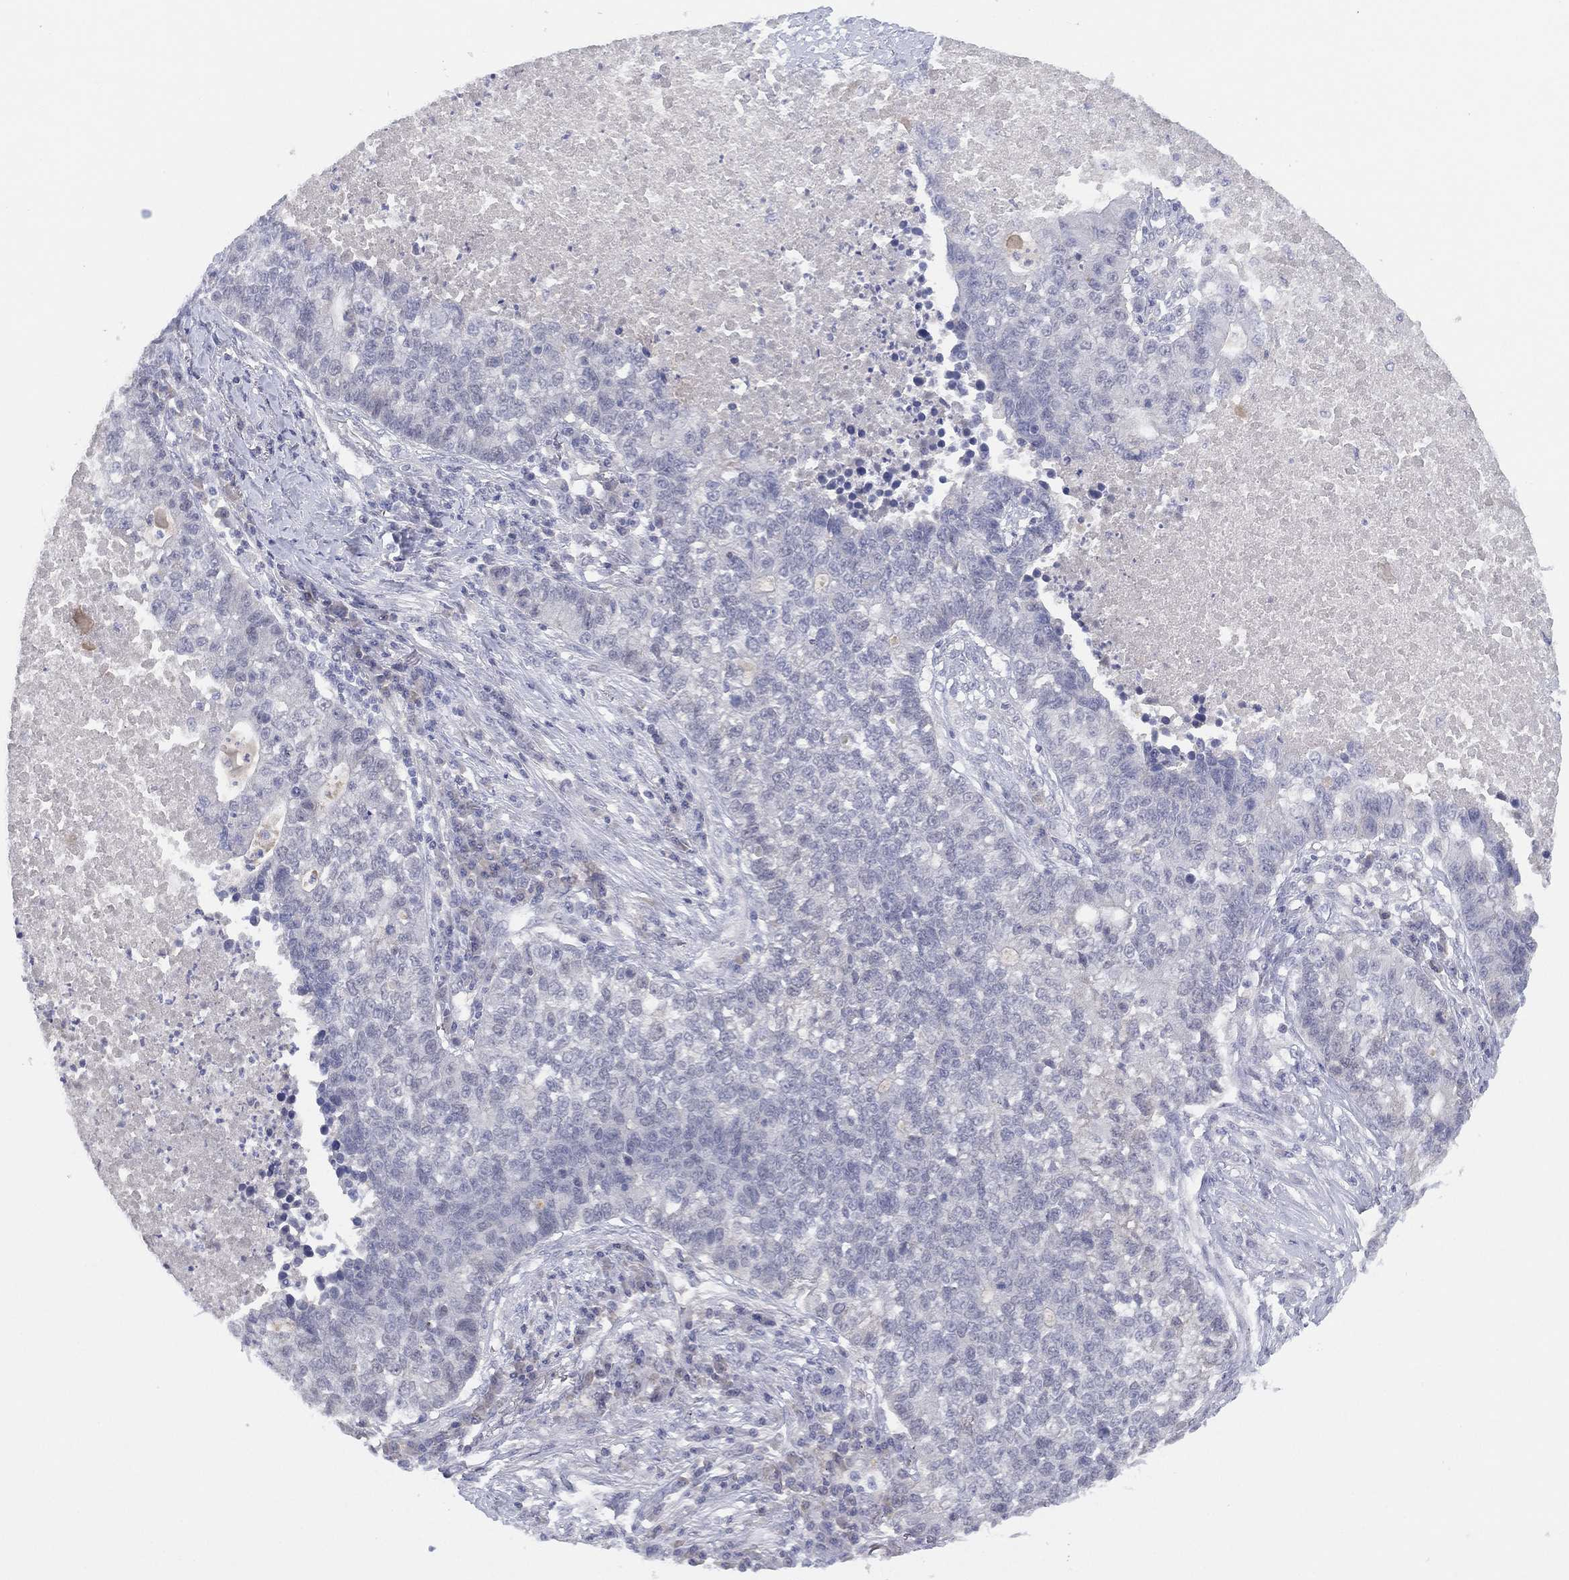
{"staining": {"intensity": "negative", "quantity": "none", "location": "none"}, "tissue": "lung cancer", "cell_type": "Tumor cells", "image_type": "cancer", "snomed": [{"axis": "morphology", "description": "Adenocarcinoma, NOS"}, {"axis": "topography", "description": "Lung"}], "caption": "DAB immunohistochemical staining of human lung adenocarcinoma reveals no significant positivity in tumor cells.", "gene": "DDAH1", "patient": {"sex": "male", "age": 57}}